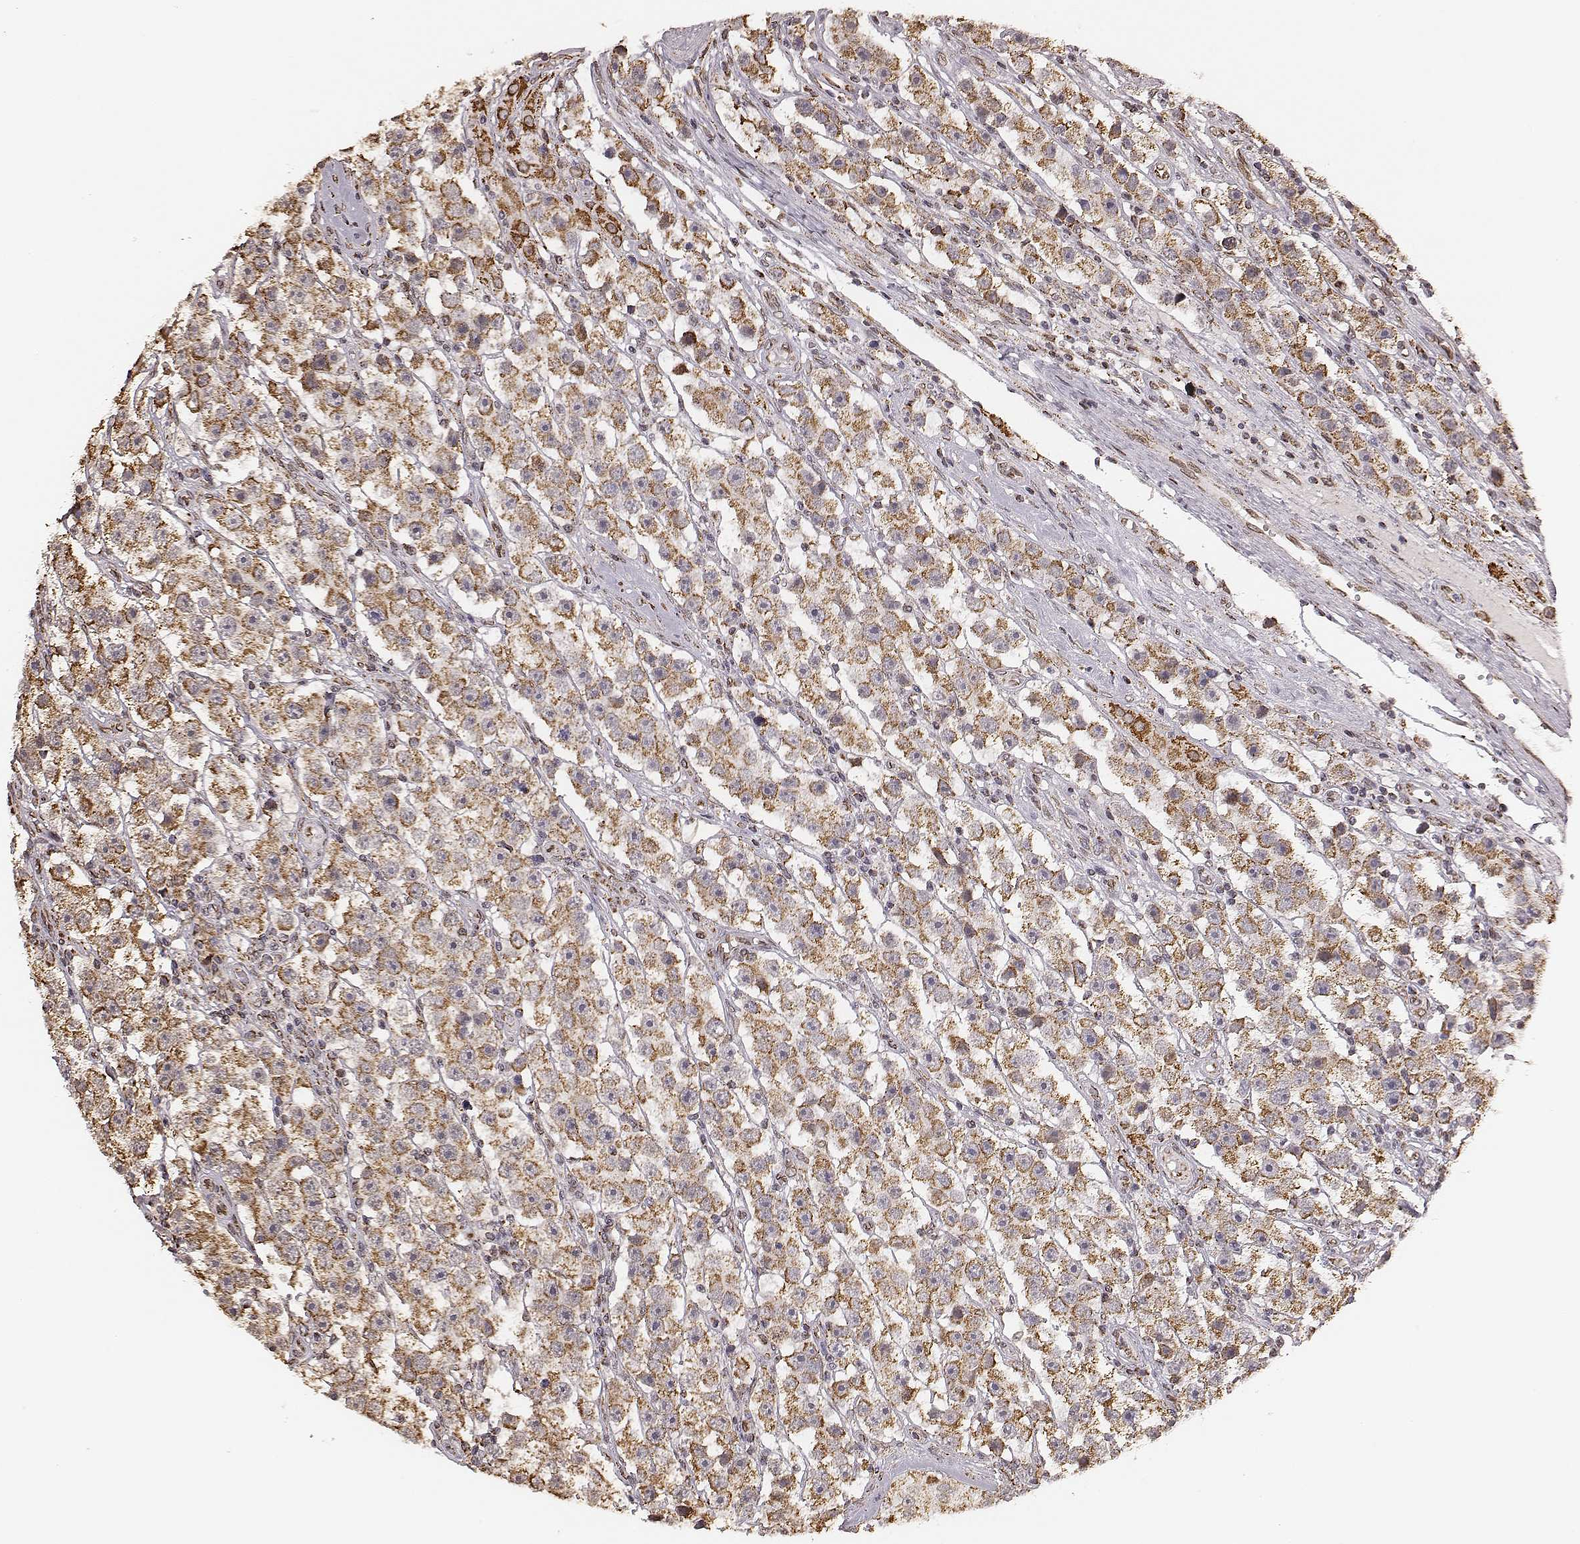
{"staining": {"intensity": "moderate", "quantity": "25%-75%", "location": "cytoplasmic/membranous"}, "tissue": "testis cancer", "cell_type": "Tumor cells", "image_type": "cancer", "snomed": [{"axis": "morphology", "description": "Seminoma, NOS"}, {"axis": "topography", "description": "Testis"}], "caption": "Immunohistochemistry (IHC) histopathology image of human testis cancer stained for a protein (brown), which demonstrates medium levels of moderate cytoplasmic/membranous expression in approximately 25%-75% of tumor cells.", "gene": "ACOT2", "patient": {"sex": "male", "age": 45}}